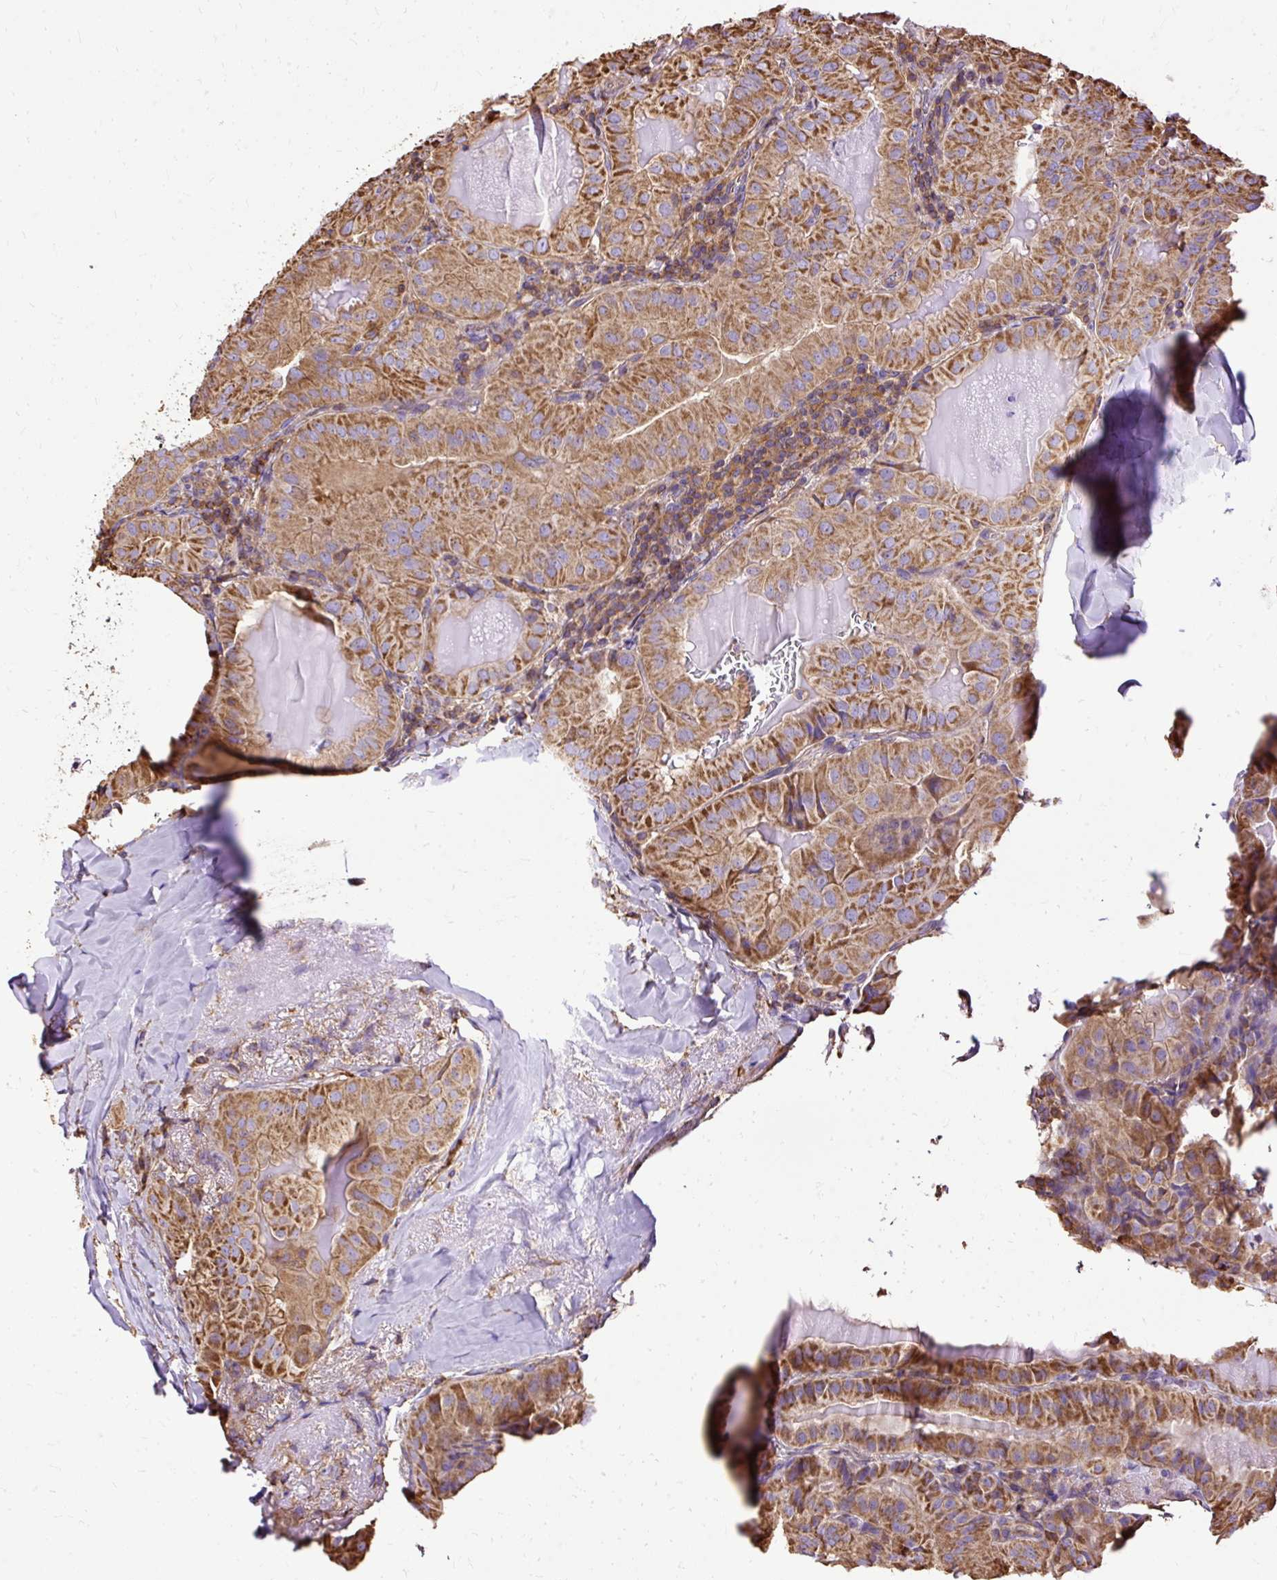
{"staining": {"intensity": "strong", "quantity": ">75%", "location": "cytoplasmic/membranous"}, "tissue": "thyroid cancer", "cell_type": "Tumor cells", "image_type": "cancer", "snomed": [{"axis": "morphology", "description": "Papillary adenocarcinoma, NOS"}, {"axis": "topography", "description": "Thyroid gland"}], "caption": "Human thyroid cancer (papillary adenocarcinoma) stained with a brown dye displays strong cytoplasmic/membranous positive positivity in approximately >75% of tumor cells.", "gene": "KLHL11", "patient": {"sex": "female", "age": 68}}